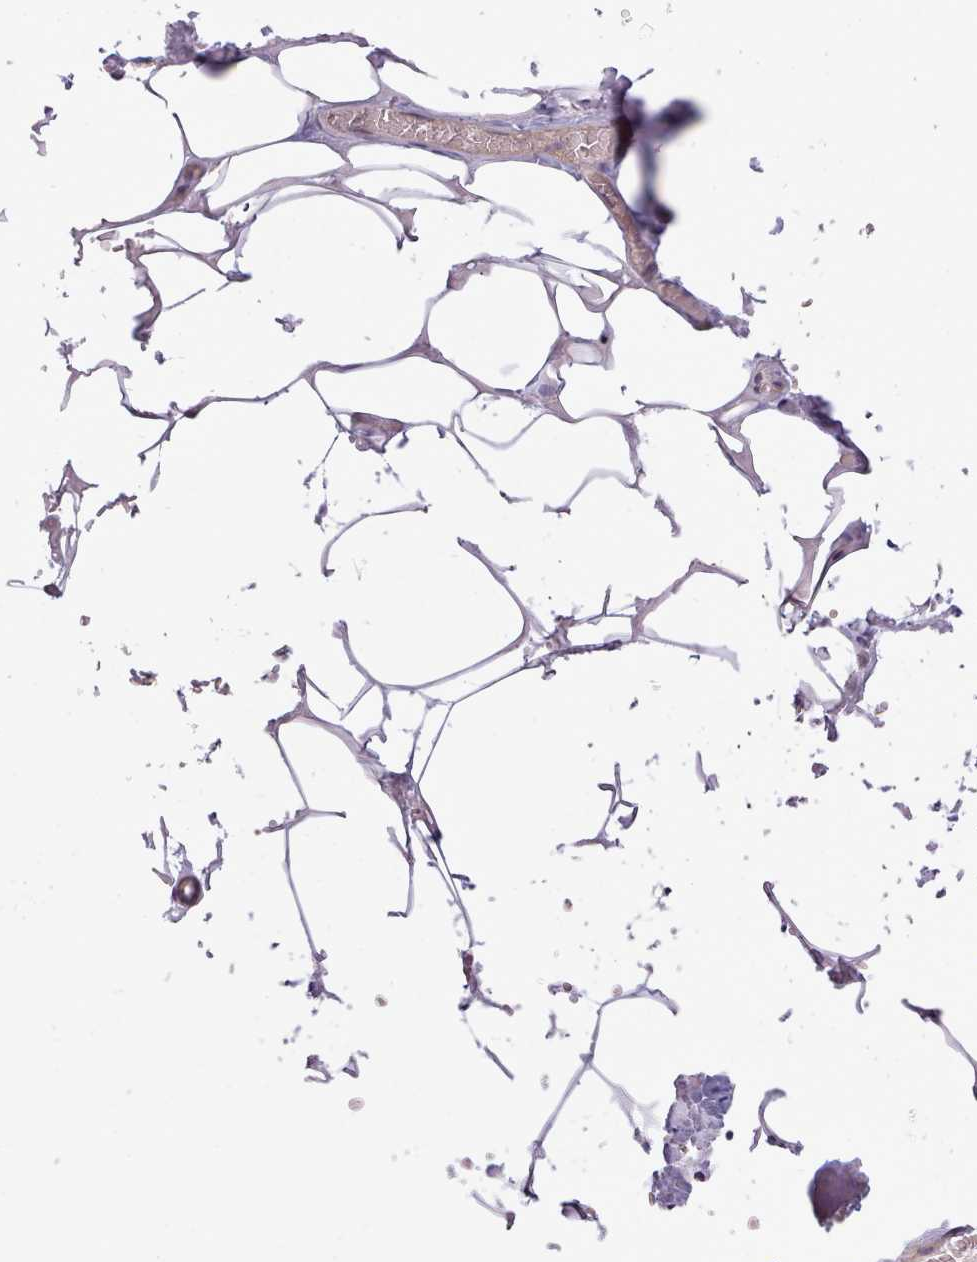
{"staining": {"intensity": "negative", "quantity": "none", "location": "none"}, "tissue": "adipose tissue", "cell_type": "Adipocytes", "image_type": "normal", "snomed": [{"axis": "morphology", "description": "Normal tissue, NOS"}, {"axis": "topography", "description": "Salivary gland"}, {"axis": "topography", "description": "Peripheral nerve tissue"}], "caption": "DAB immunohistochemical staining of unremarkable adipose tissue displays no significant positivity in adipocytes.", "gene": "SLC4A9", "patient": {"sex": "male", "age": 38}}